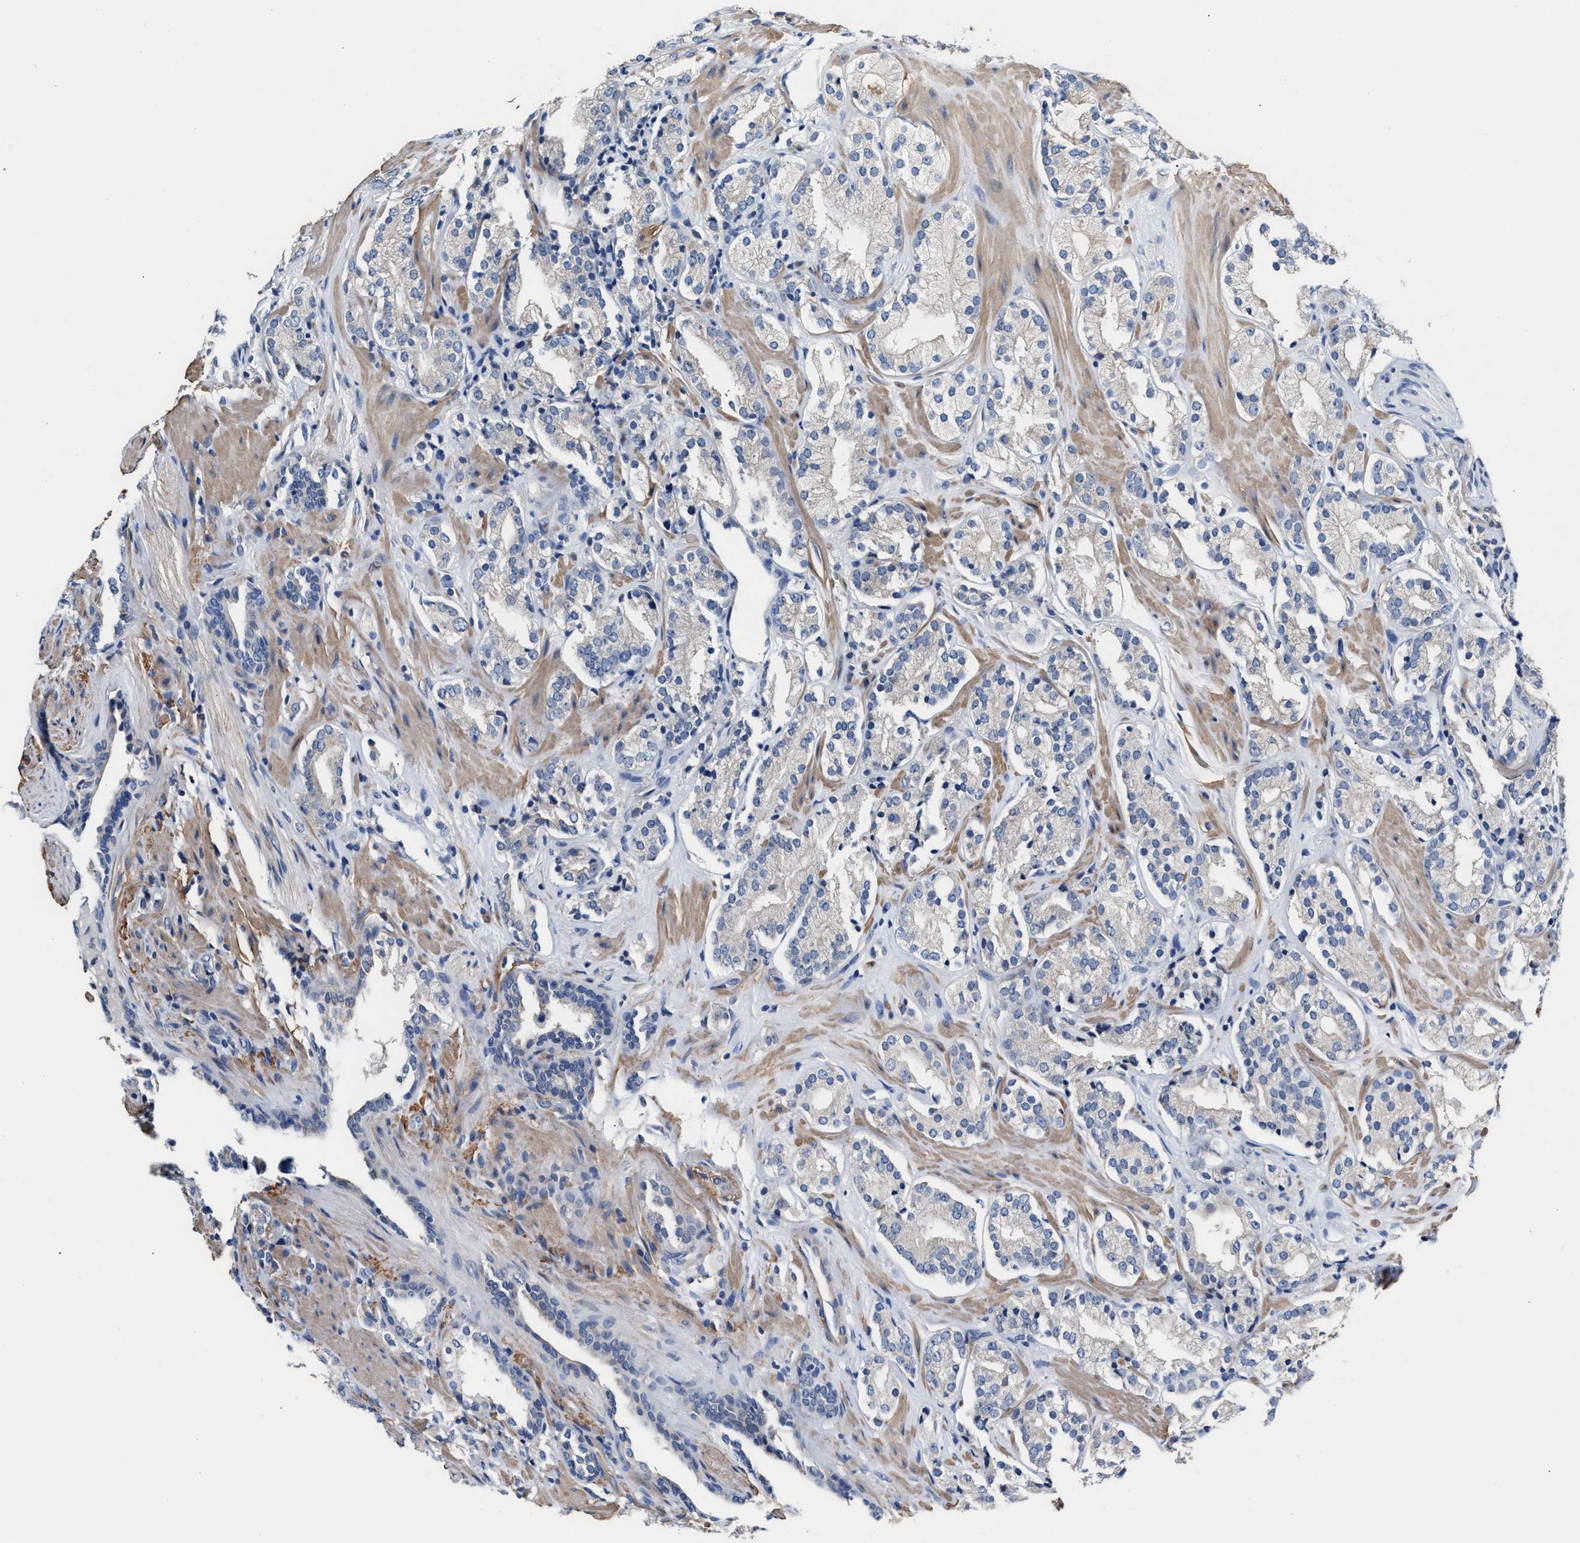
{"staining": {"intensity": "negative", "quantity": "none", "location": "none"}, "tissue": "prostate cancer", "cell_type": "Tumor cells", "image_type": "cancer", "snomed": [{"axis": "morphology", "description": "Adenocarcinoma, High grade"}, {"axis": "topography", "description": "Prostate"}], "caption": "Protein analysis of prostate cancer (high-grade adenocarcinoma) shows no significant expression in tumor cells.", "gene": "MYH3", "patient": {"sex": "male", "age": 71}}